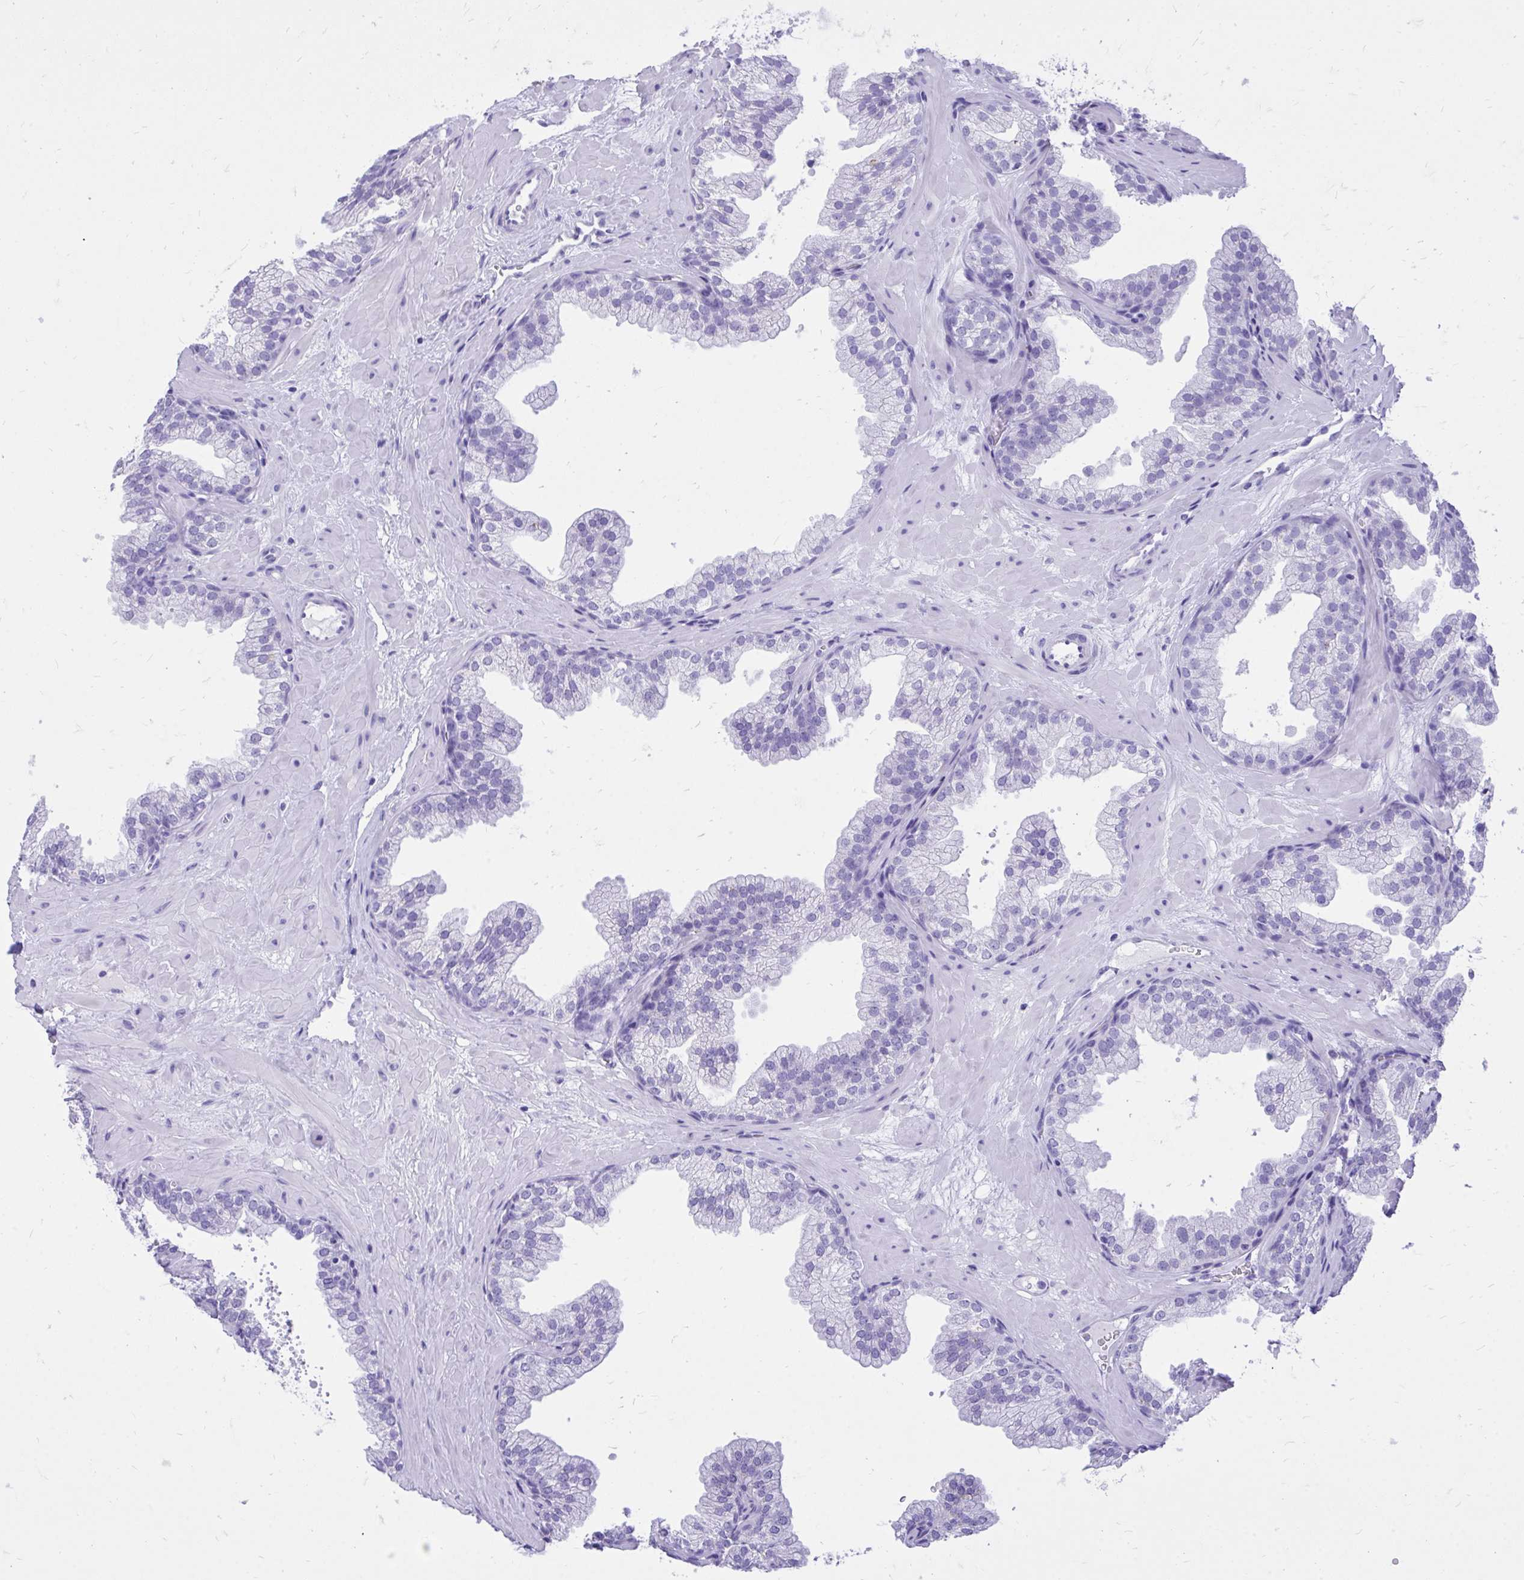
{"staining": {"intensity": "negative", "quantity": "none", "location": "none"}, "tissue": "prostate", "cell_type": "Glandular cells", "image_type": "normal", "snomed": [{"axis": "morphology", "description": "Normal tissue, NOS"}, {"axis": "topography", "description": "Prostate"}], "caption": "This micrograph is of unremarkable prostate stained with immunohistochemistry (IHC) to label a protein in brown with the nuclei are counter-stained blue. There is no expression in glandular cells.", "gene": "MON1A", "patient": {"sex": "male", "age": 37}}